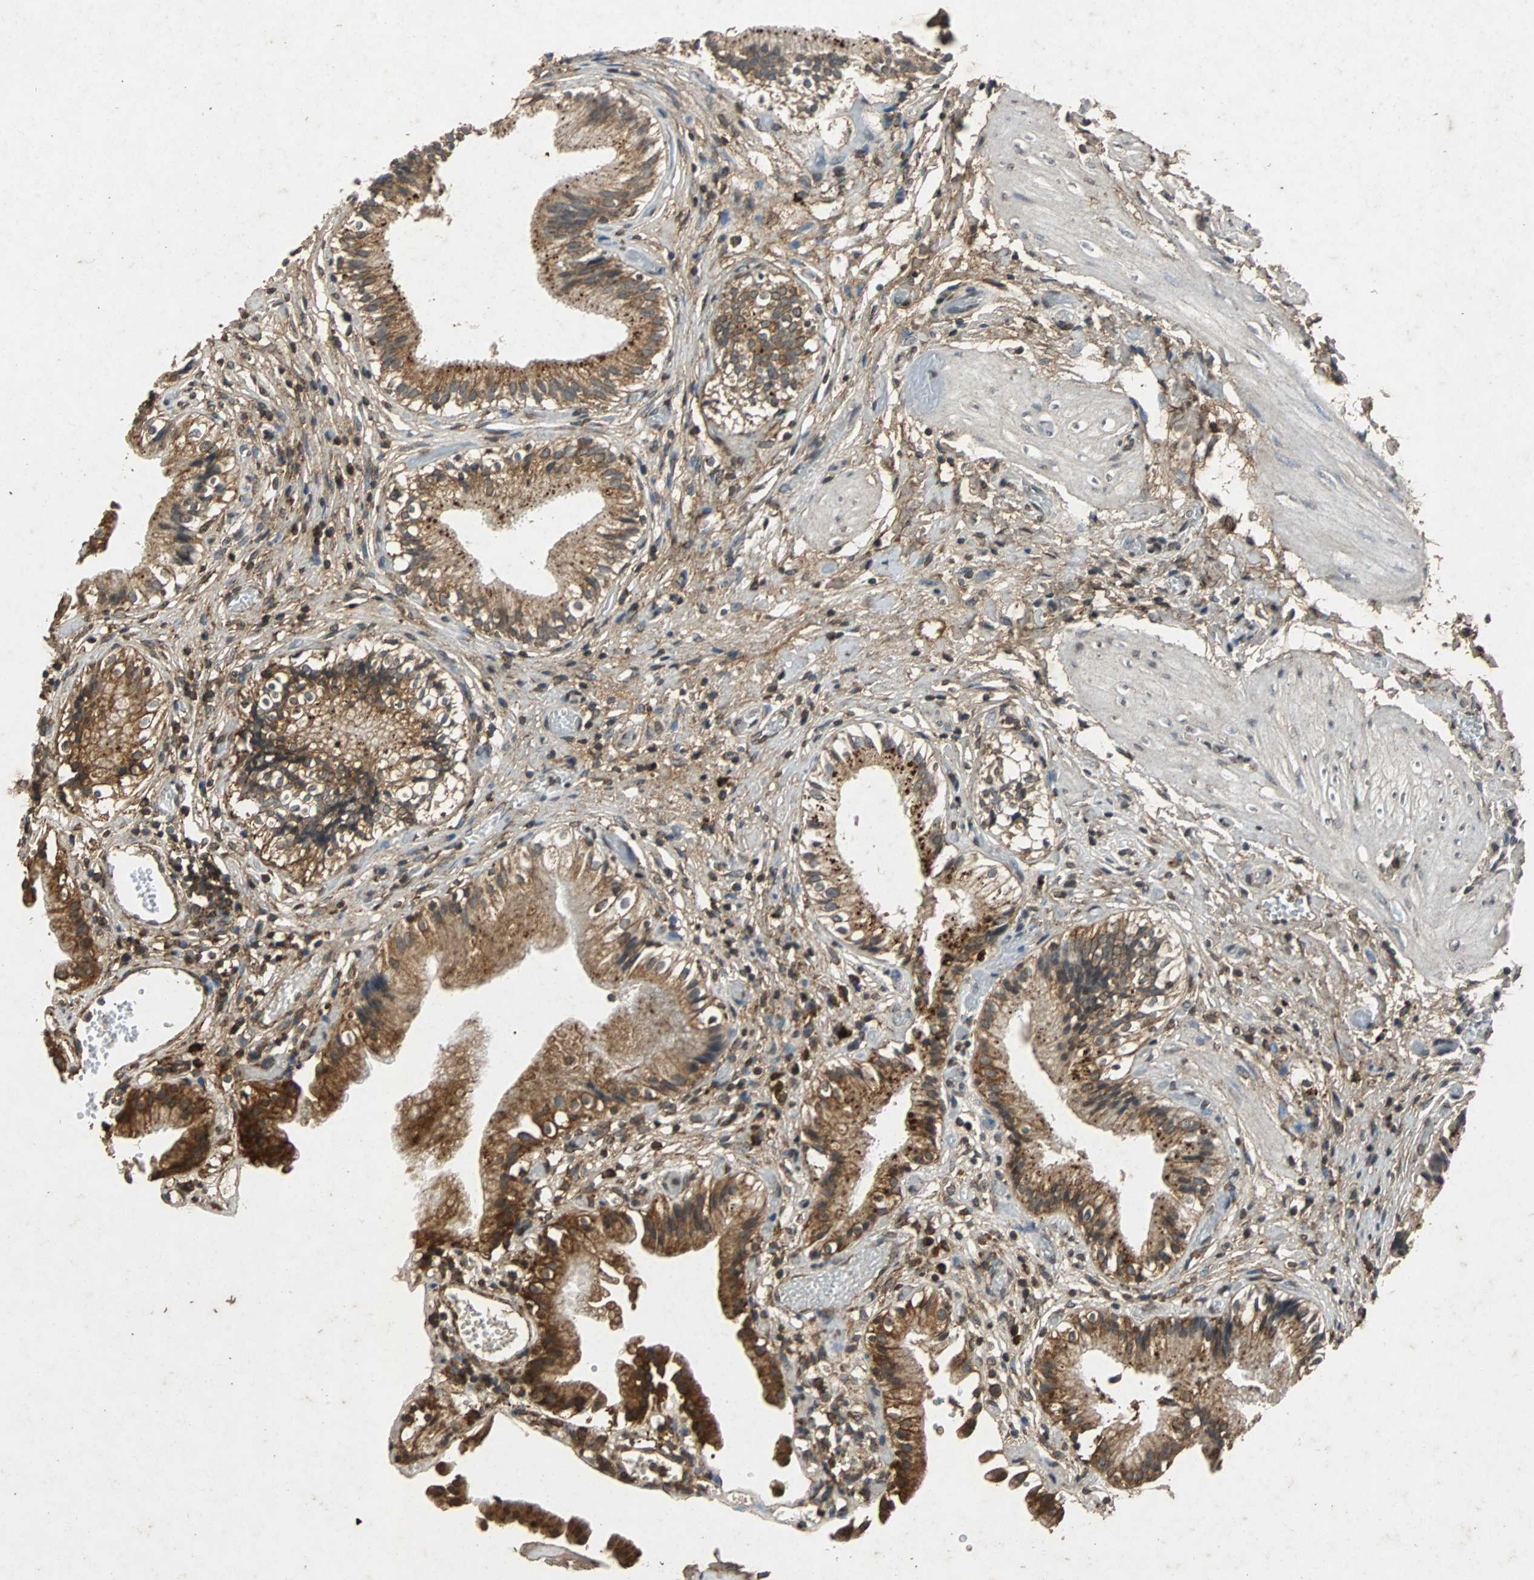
{"staining": {"intensity": "strong", "quantity": ">75%", "location": "cytoplasmic/membranous"}, "tissue": "gallbladder", "cell_type": "Glandular cells", "image_type": "normal", "snomed": [{"axis": "morphology", "description": "Normal tissue, NOS"}, {"axis": "topography", "description": "Gallbladder"}], "caption": "Unremarkable gallbladder exhibits strong cytoplasmic/membranous positivity in approximately >75% of glandular cells, visualized by immunohistochemistry.", "gene": "NAA10", "patient": {"sex": "male", "age": 65}}